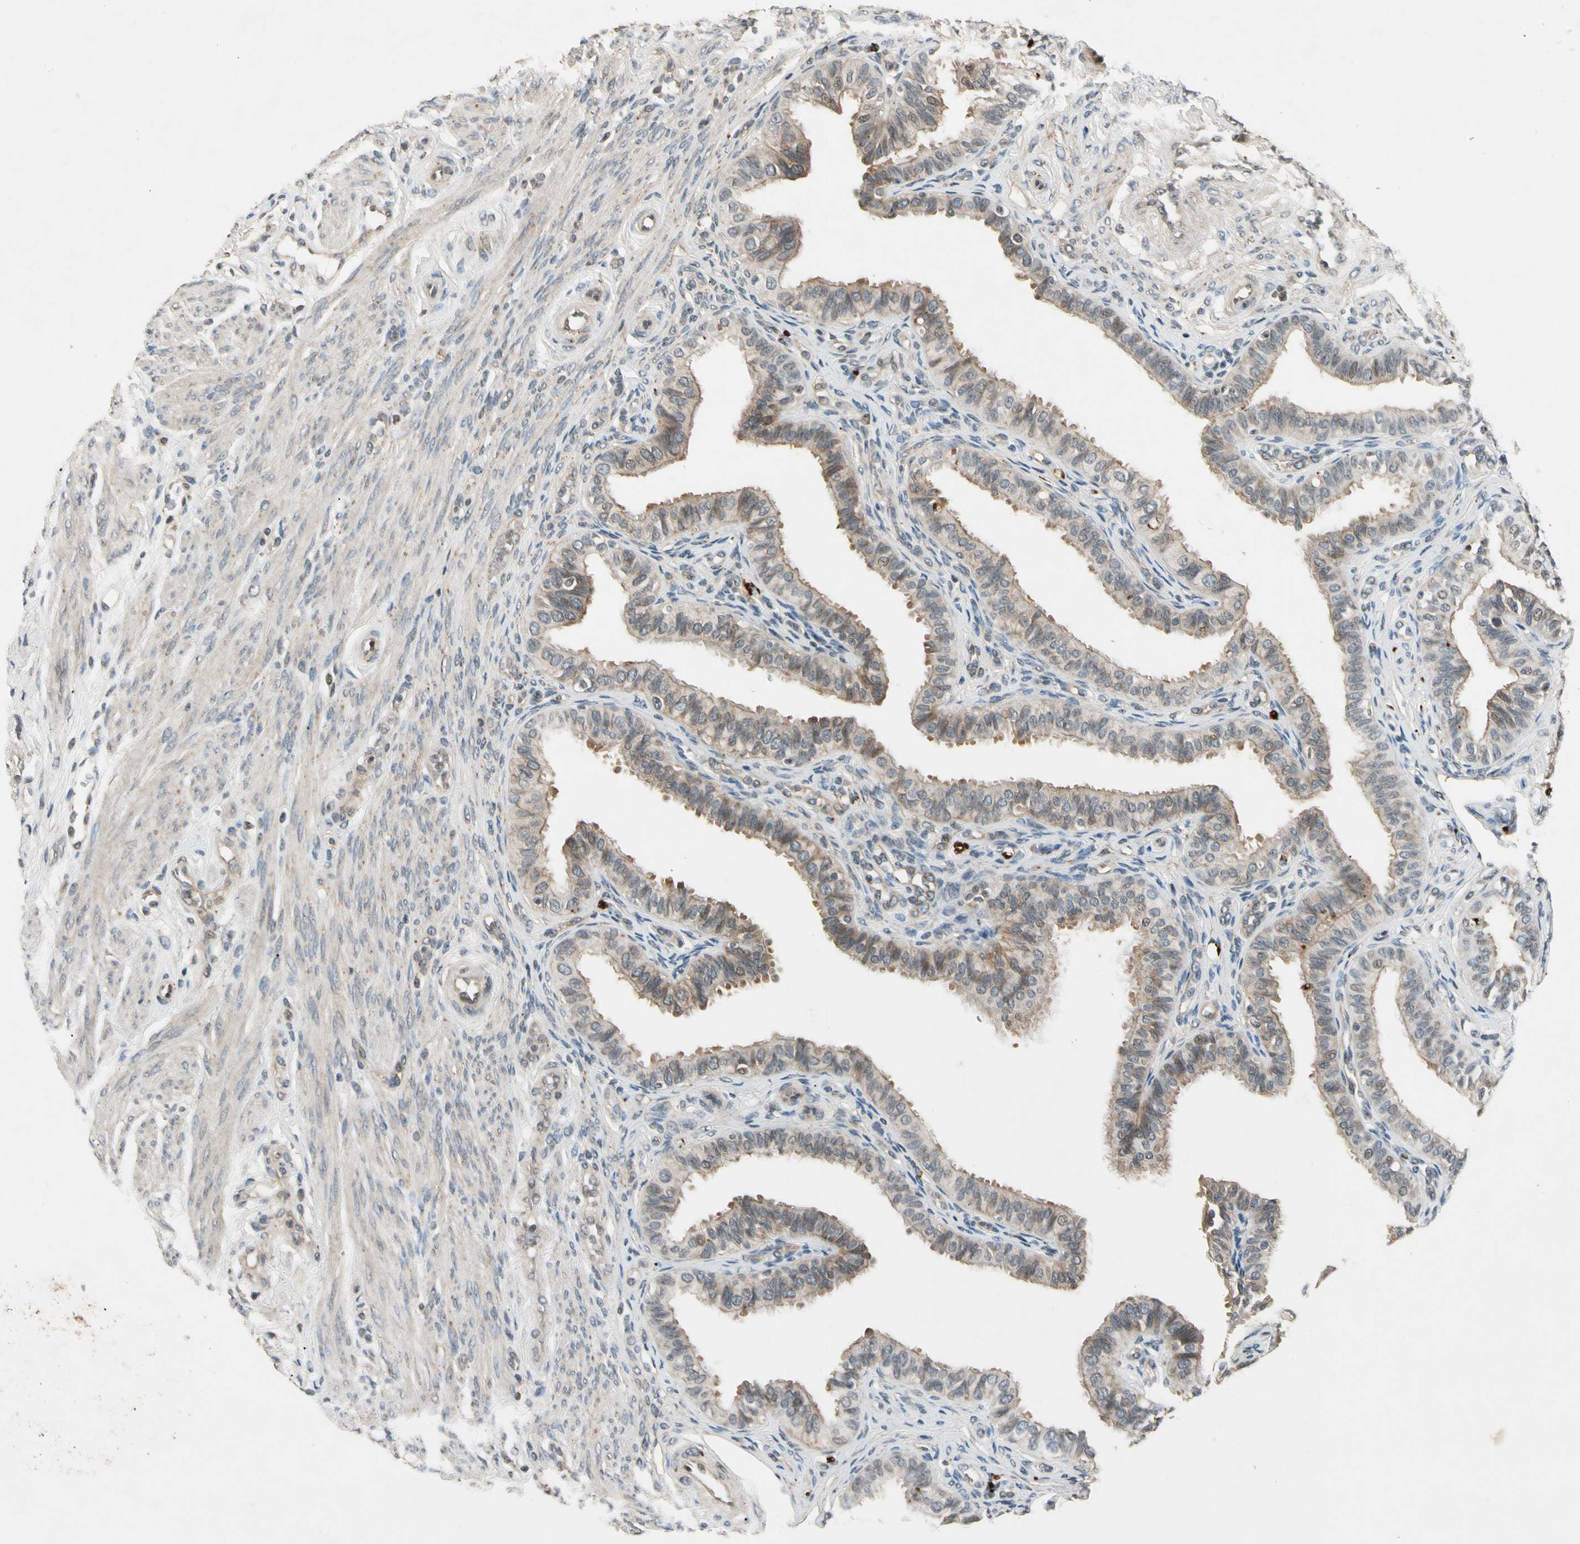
{"staining": {"intensity": "weak", "quantity": "25%-75%", "location": "cytoplasmic/membranous"}, "tissue": "fallopian tube", "cell_type": "Glandular cells", "image_type": "normal", "snomed": [{"axis": "morphology", "description": "Normal tissue, NOS"}, {"axis": "topography", "description": "Fallopian tube"}], "caption": "Brown immunohistochemical staining in benign fallopian tube demonstrates weak cytoplasmic/membranous positivity in about 25%-75% of glandular cells.", "gene": "ROCK2", "patient": {"sex": "female", "age": 42}}